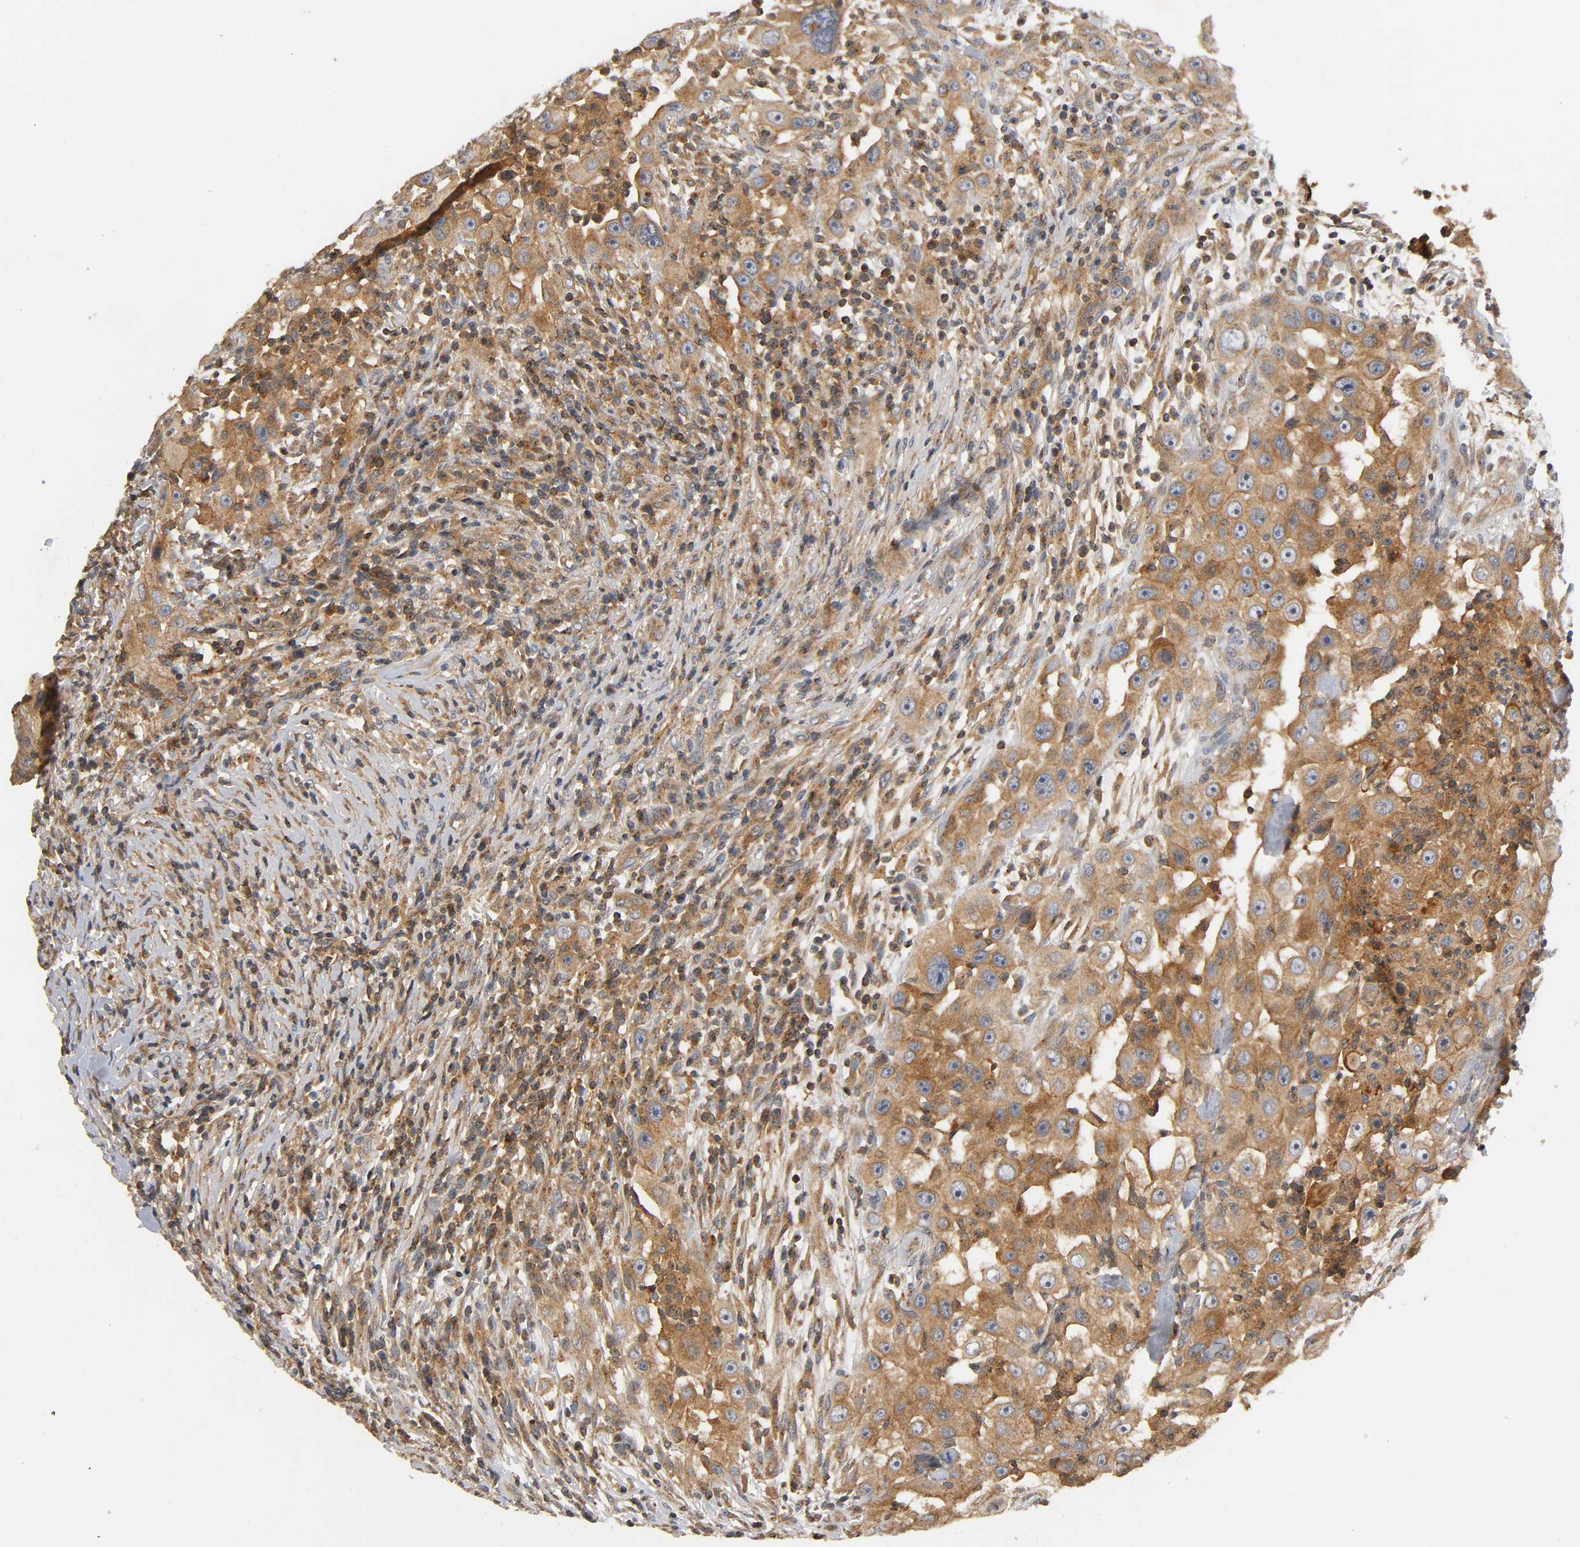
{"staining": {"intensity": "strong", "quantity": "25%-75%", "location": "cytoplasmic/membranous"}, "tissue": "head and neck cancer", "cell_type": "Tumor cells", "image_type": "cancer", "snomed": [{"axis": "morphology", "description": "Carcinoma, NOS"}, {"axis": "topography", "description": "Head-Neck"}], "caption": "Immunohistochemistry (IHC) micrograph of neoplastic tissue: human head and neck cancer stained using IHC exhibits high levels of strong protein expression localized specifically in the cytoplasmic/membranous of tumor cells, appearing as a cytoplasmic/membranous brown color.", "gene": "IKBKB", "patient": {"sex": "male", "age": 87}}